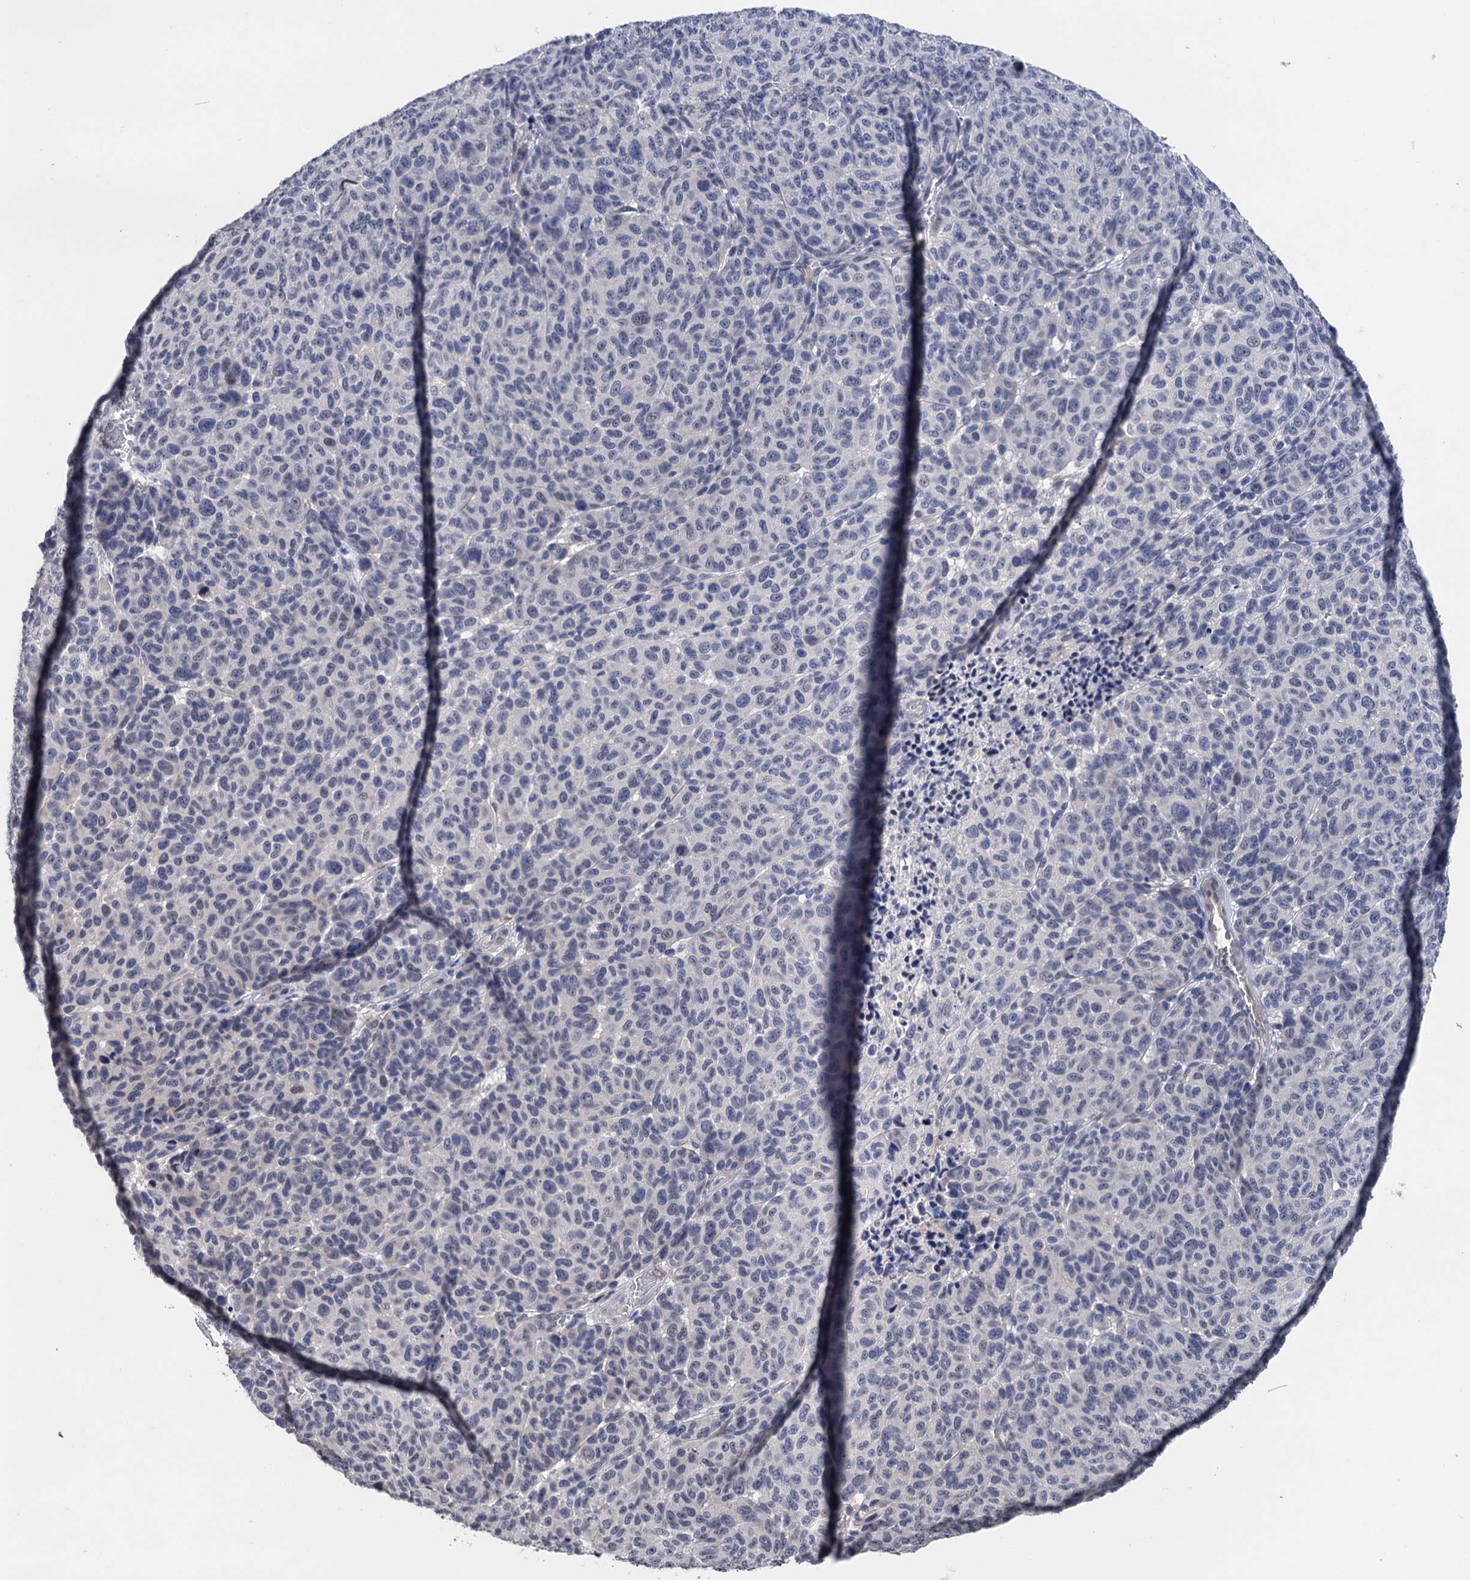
{"staining": {"intensity": "negative", "quantity": "none", "location": "none"}, "tissue": "melanoma", "cell_type": "Tumor cells", "image_type": "cancer", "snomed": [{"axis": "morphology", "description": "Malignant melanoma, NOS"}, {"axis": "topography", "description": "Skin"}], "caption": "This is an IHC histopathology image of melanoma. There is no expression in tumor cells.", "gene": "ART5", "patient": {"sex": "male", "age": 49}}